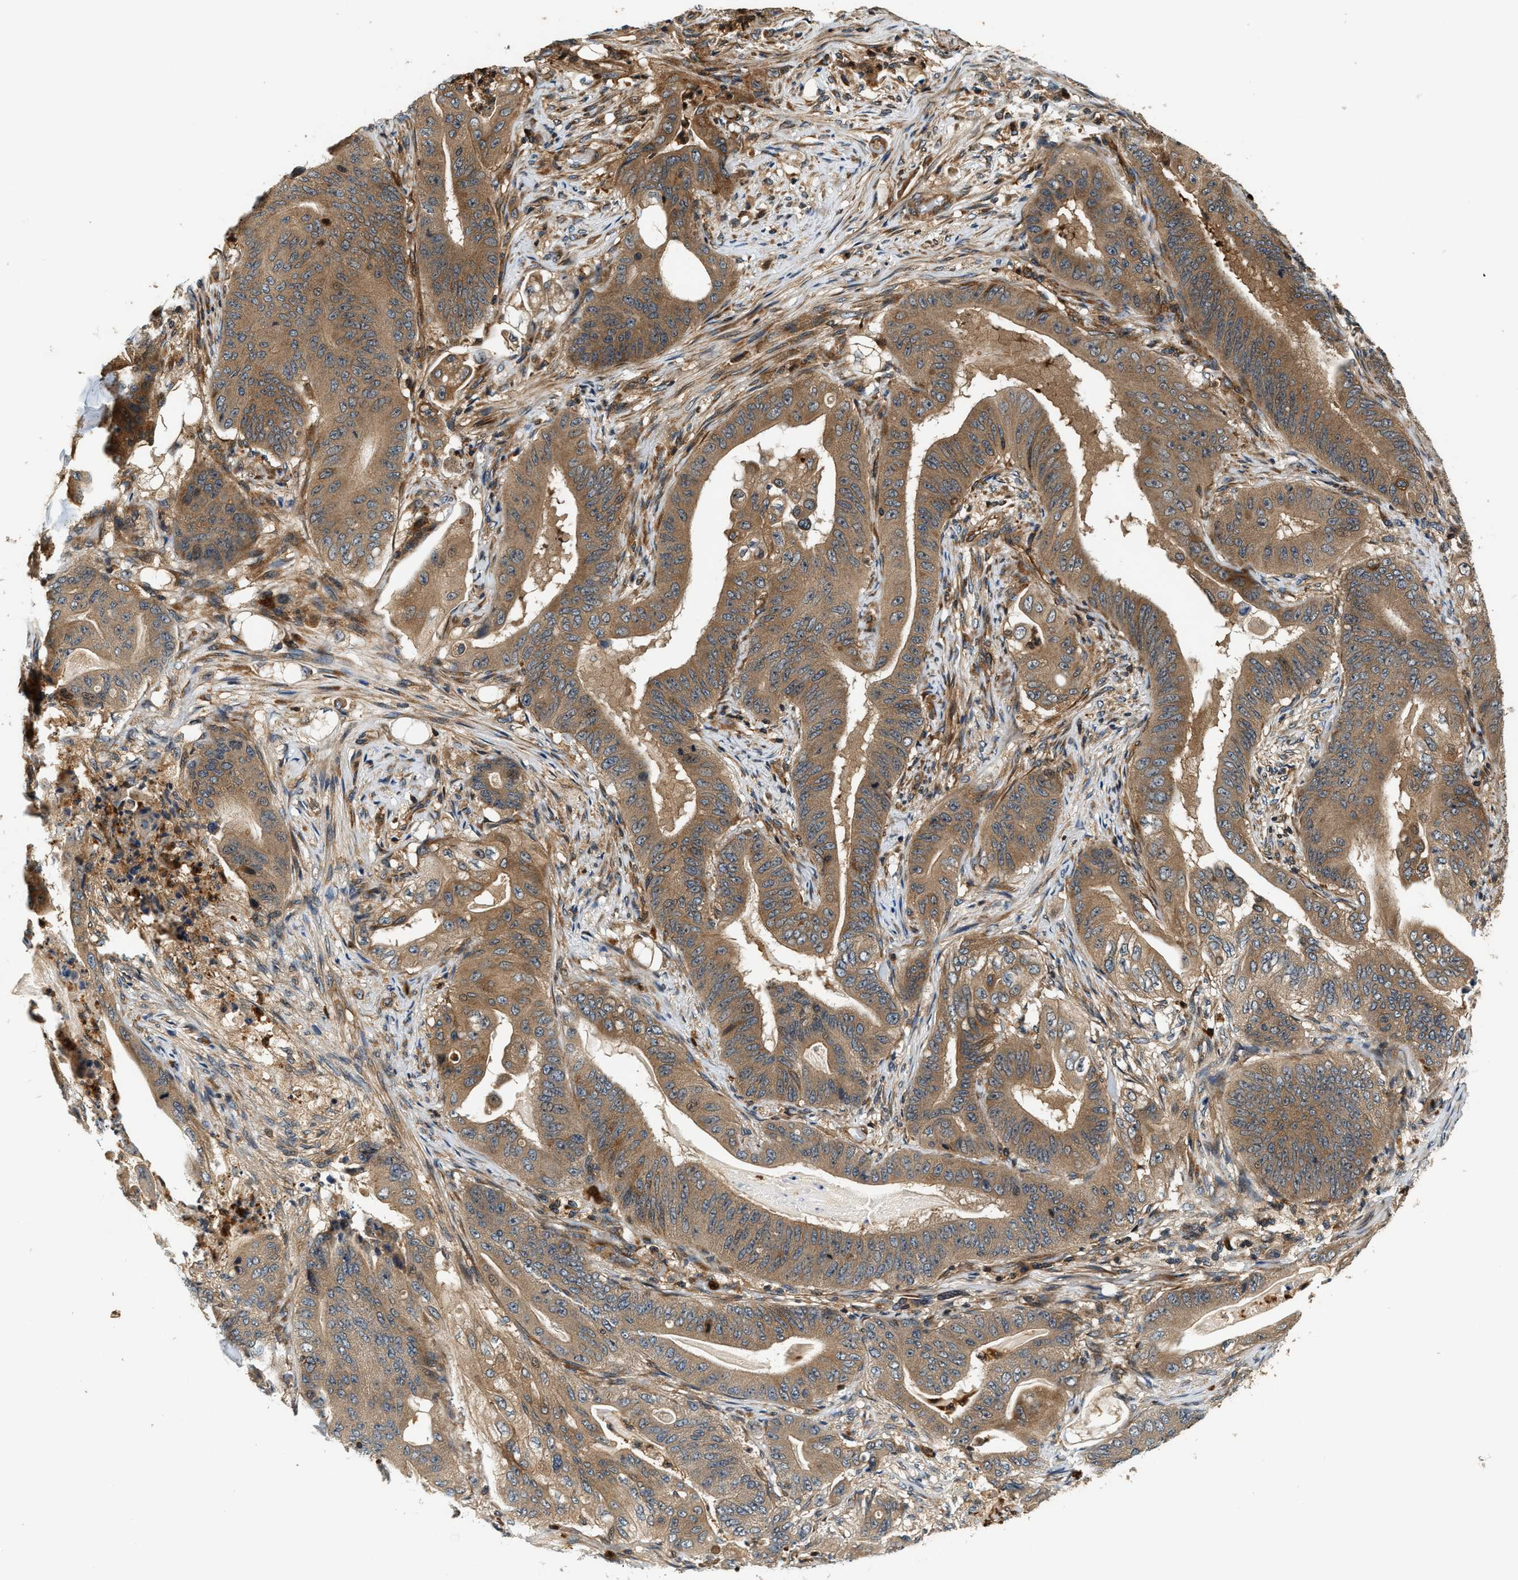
{"staining": {"intensity": "moderate", "quantity": ">75%", "location": "cytoplasmic/membranous"}, "tissue": "stomach cancer", "cell_type": "Tumor cells", "image_type": "cancer", "snomed": [{"axis": "morphology", "description": "Adenocarcinoma, NOS"}, {"axis": "topography", "description": "Stomach"}], "caption": "This photomicrograph displays immunohistochemistry staining of human stomach adenocarcinoma, with medium moderate cytoplasmic/membranous positivity in approximately >75% of tumor cells.", "gene": "SAMD9", "patient": {"sex": "female", "age": 73}}